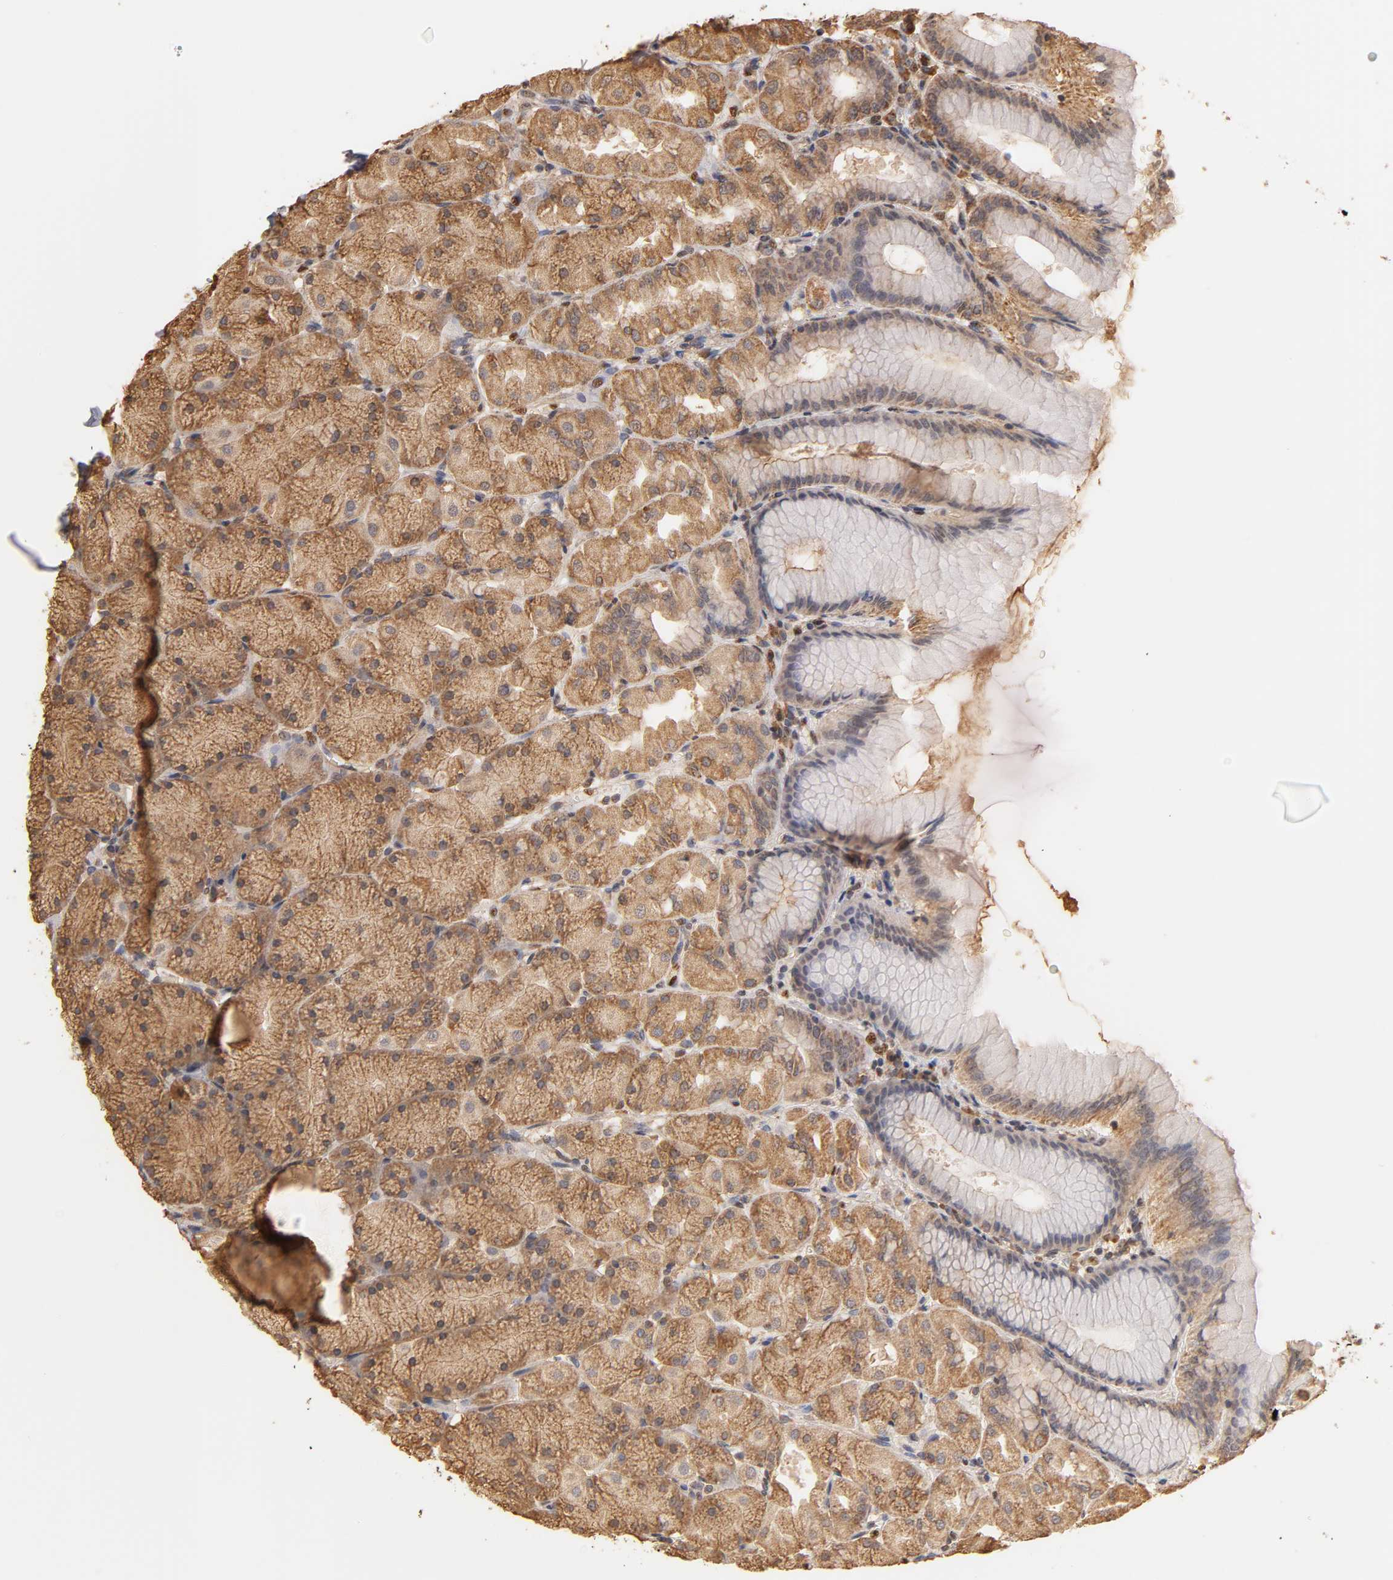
{"staining": {"intensity": "strong", "quantity": ">75%", "location": "cytoplasmic/membranous"}, "tissue": "stomach", "cell_type": "Glandular cells", "image_type": "normal", "snomed": [{"axis": "morphology", "description": "Normal tissue, NOS"}, {"axis": "topography", "description": "Stomach, upper"}], "caption": "Stomach was stained to show a protein in brown. There is high levels of strong cytoplasmic/membranous expression in about >75% of glandular cells. (DAB = brown stain, brightfield microscopy at high magnification).", "gene": "PKN1", "patient": {"sex": "female", "age": 56}}